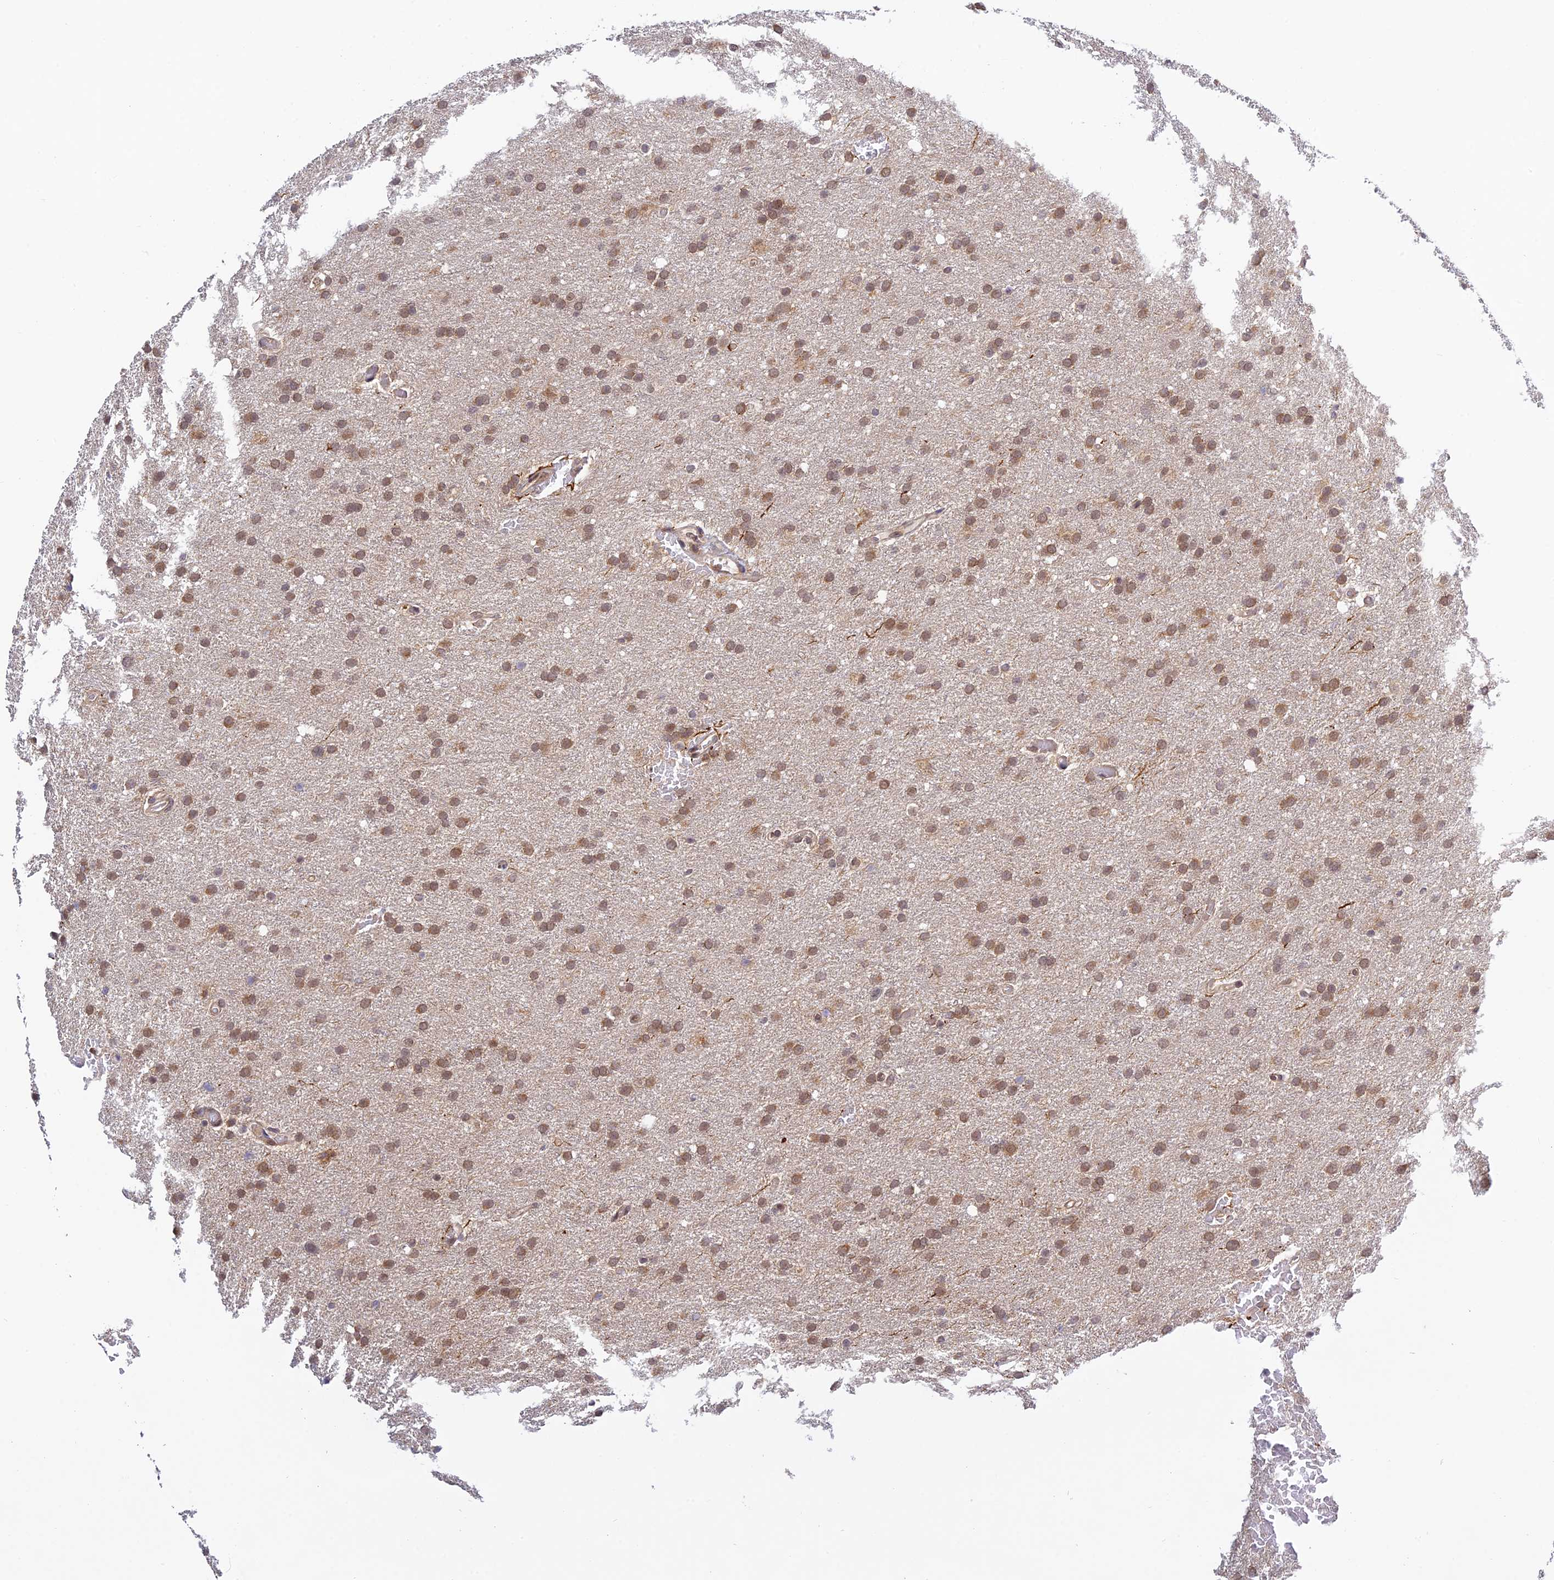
{"staining": {"intensity": "moderate", "quantity": ">75%", "location": "cytoplasmic/membranous"}, "tissue": "glioma", "cell_type": "Tumor cells", "image_type": "cancer", "snomed": [{"axis": "morphology", "description": "Glioma, malignant, High grade"}, {"axis": "topography", "description": "Cerebral cortex"}], "caption": "A histopathology image of human glioma stained for a protein displays moderate cytoplasmic/membranous brown staining in tumor cells. Nuclei are stained in blue.", "gene": "SKIC8", "patient": {"sex": "female", "age": 36}}